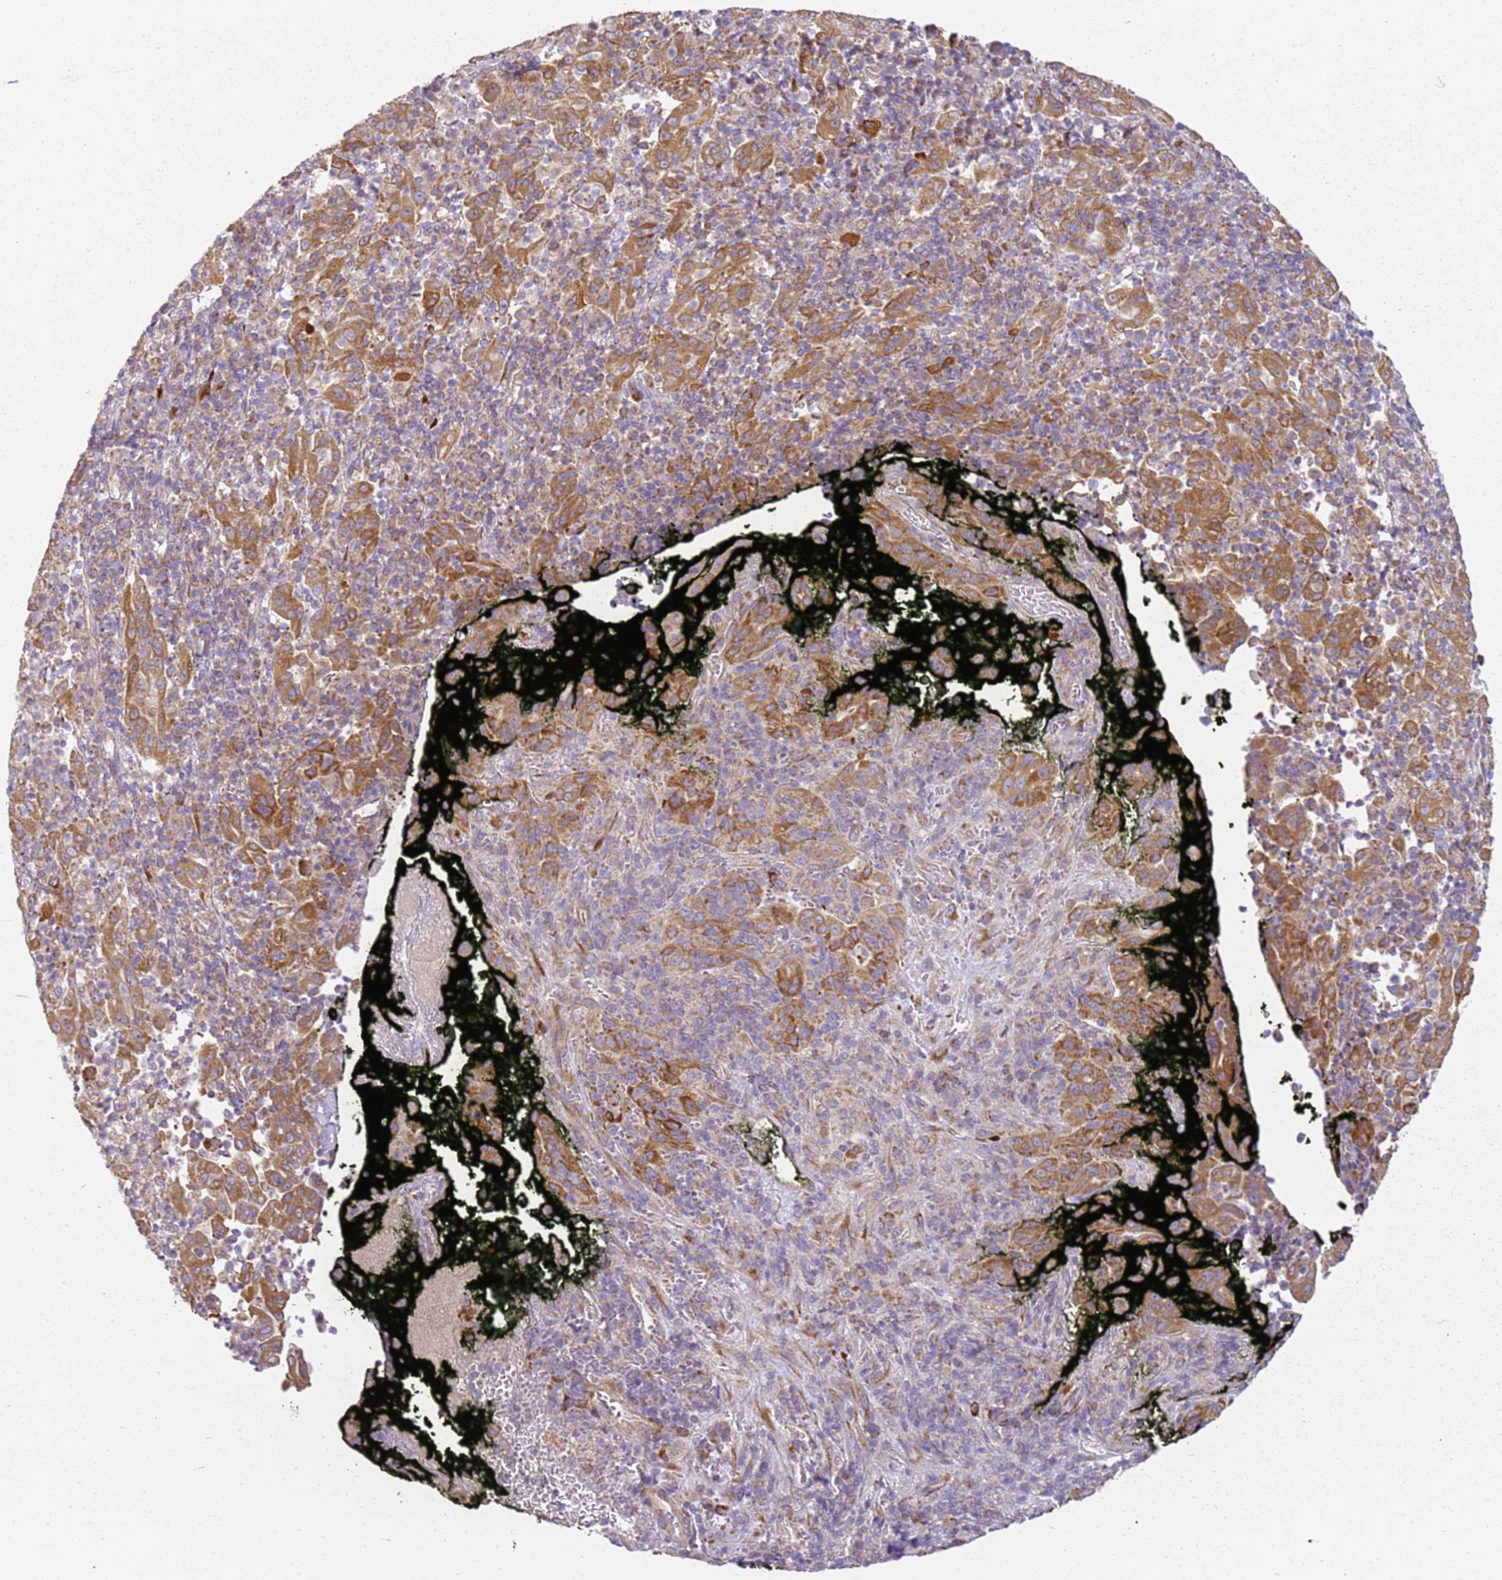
{"staining": {"intensity": "moderate", "quantity": ">75%", "location": "cytoplasmic/membranous"}, "tissue": "pancreatic cancer", "cell_type": "Tumor cells", "image_type": "cancer", "snomed": [{"axis": "morphology", "description": "Adenocarcinoma, NOS"}, {"axis": "topography", "description": "Pancreas"}], "caption": "Adenocarcinoma (pancreatic) was stained to show a protein in brown. There is medium levels of moderate cytoplasmic/membranous staining in about >75% of tumor cells.", "gene": "TMEM200C", "patient": {"sex": "male", "age": 63}}